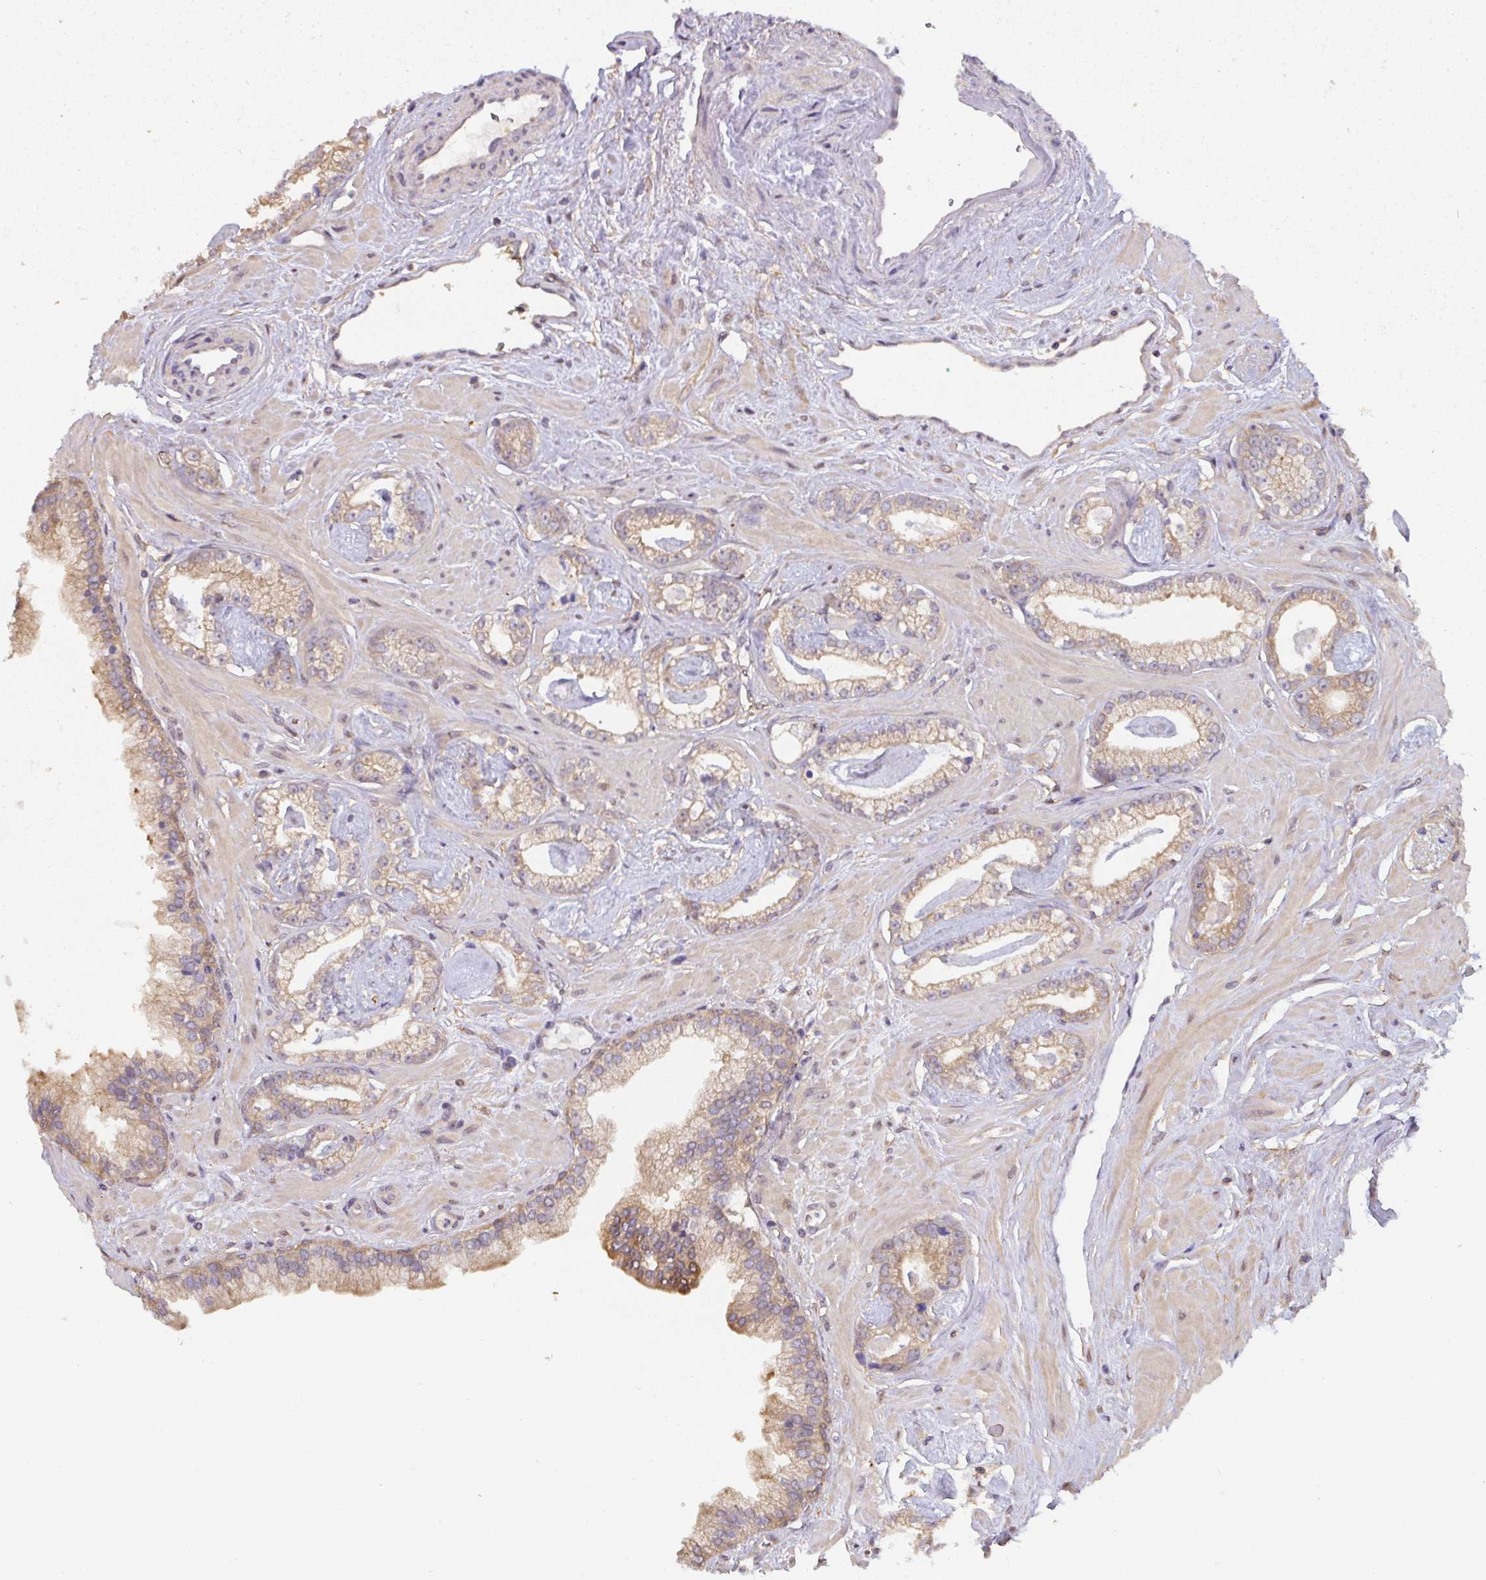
{"staining": {"intensity": "moderate", "quantity": ">75%", "location": "cytoplasmic/membranous"}, "tissue": "prostate cancer", "cell_type": "Tumor cells", "image_type": "cancer", "snomed": [{"axis": "morphology", "description": "Adenocarcinoma, Low grade"}, {"axis": "topography", "description": "Prostate"}], "caption": "A medium amount of moderate cytoplasmic/membranous staining is seen in about >75% of tumor cells in prostate cancer (adenocarcinoma (low-grade)) tissue.", "gene": "ST13", "patient": {"sex": "male", "age": 60}}